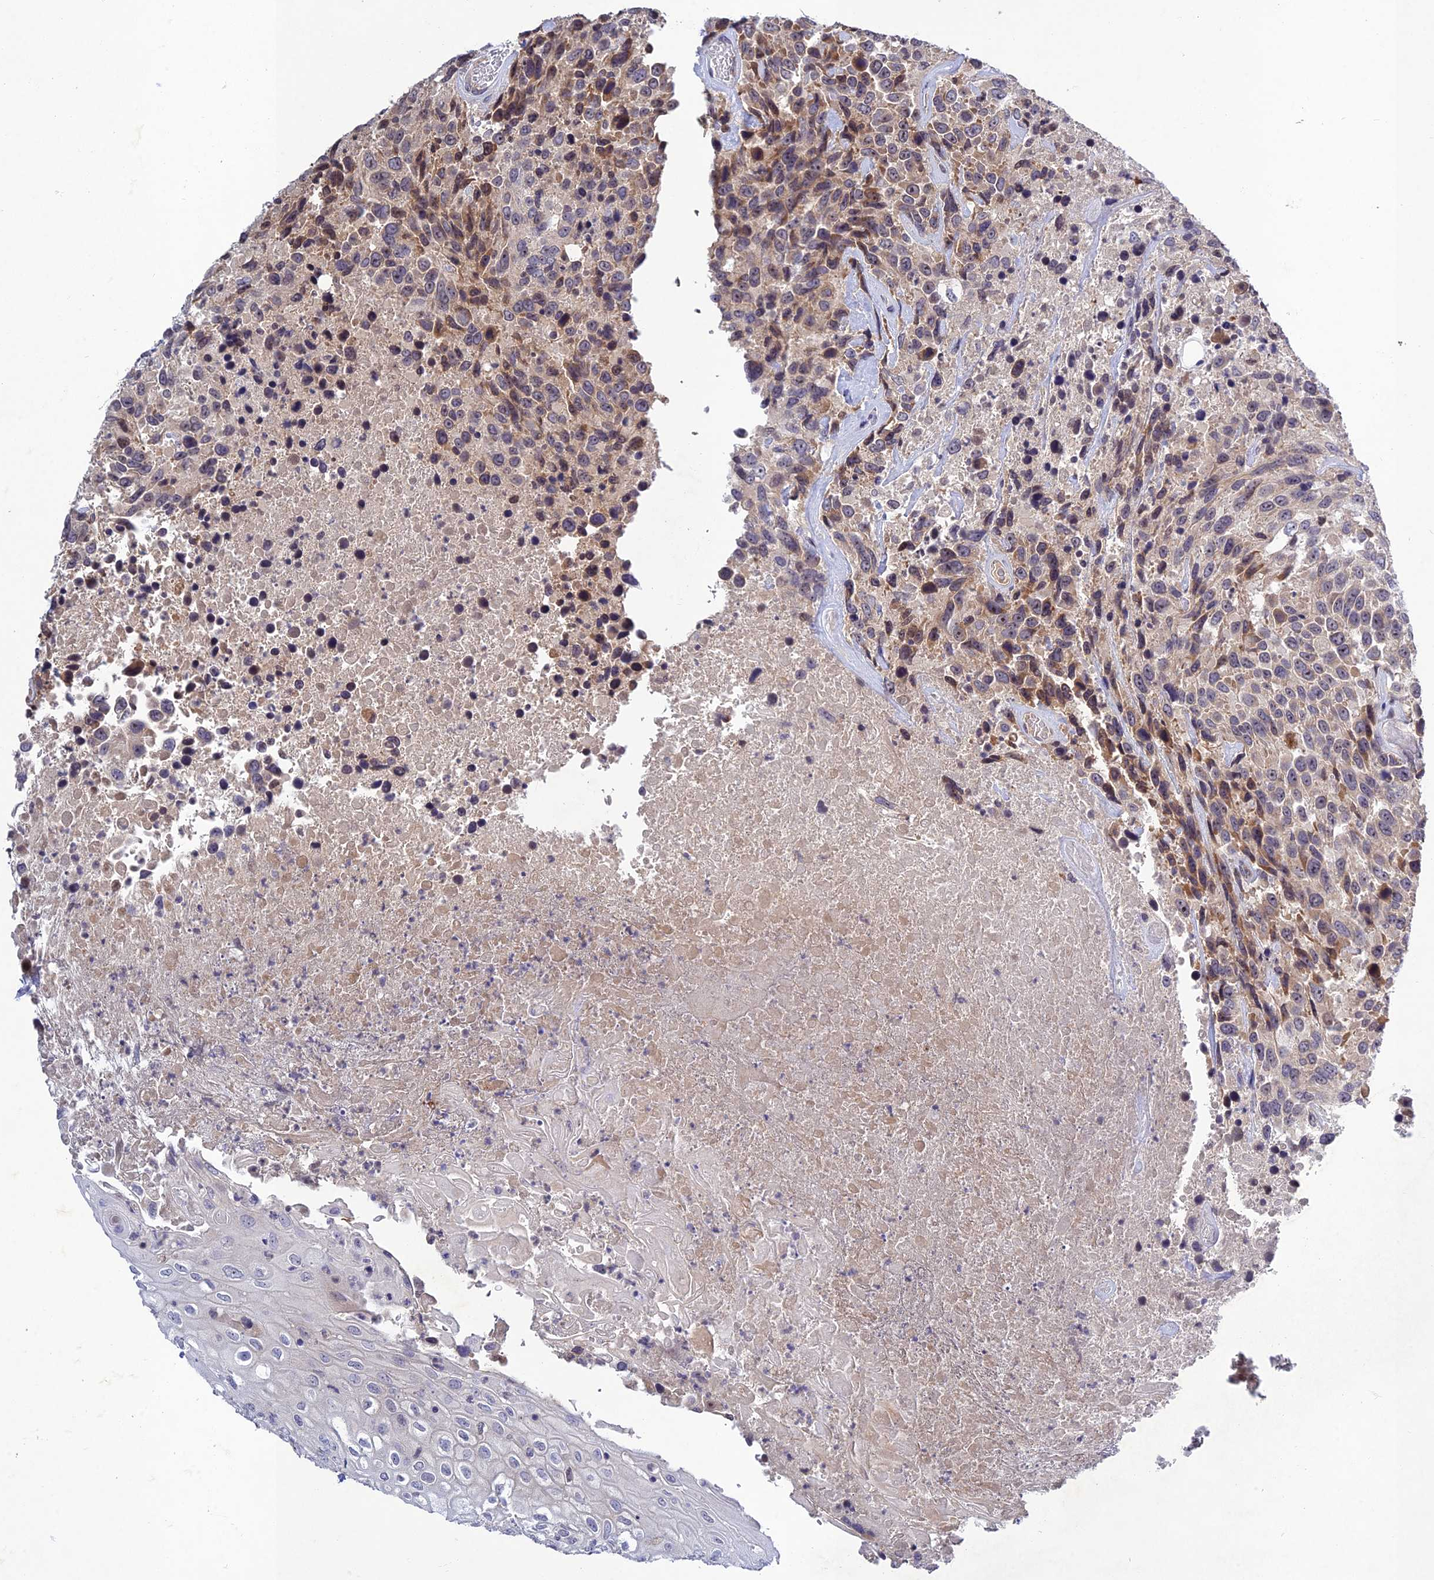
{"staining": {"intensity": "weak", "quantity": "<25%", "location": "cytoplasmic/membranous"}, "tissue": "urothelial cancer", "cell_type": "Tumor cells", "image_type": "cancer", "snomed": [{"axis": "morphology", "description": "Urothelial carcinoma, High grade"}, {"axis": "topography", "description": "Urinary bladder"}], "caption": "The photomicrograph reveals no significant expression in tumor cells of urothelial carcinoma (high-grade).", "gene": "CHST5", "patient": {"sex": "female", "age": 70}}